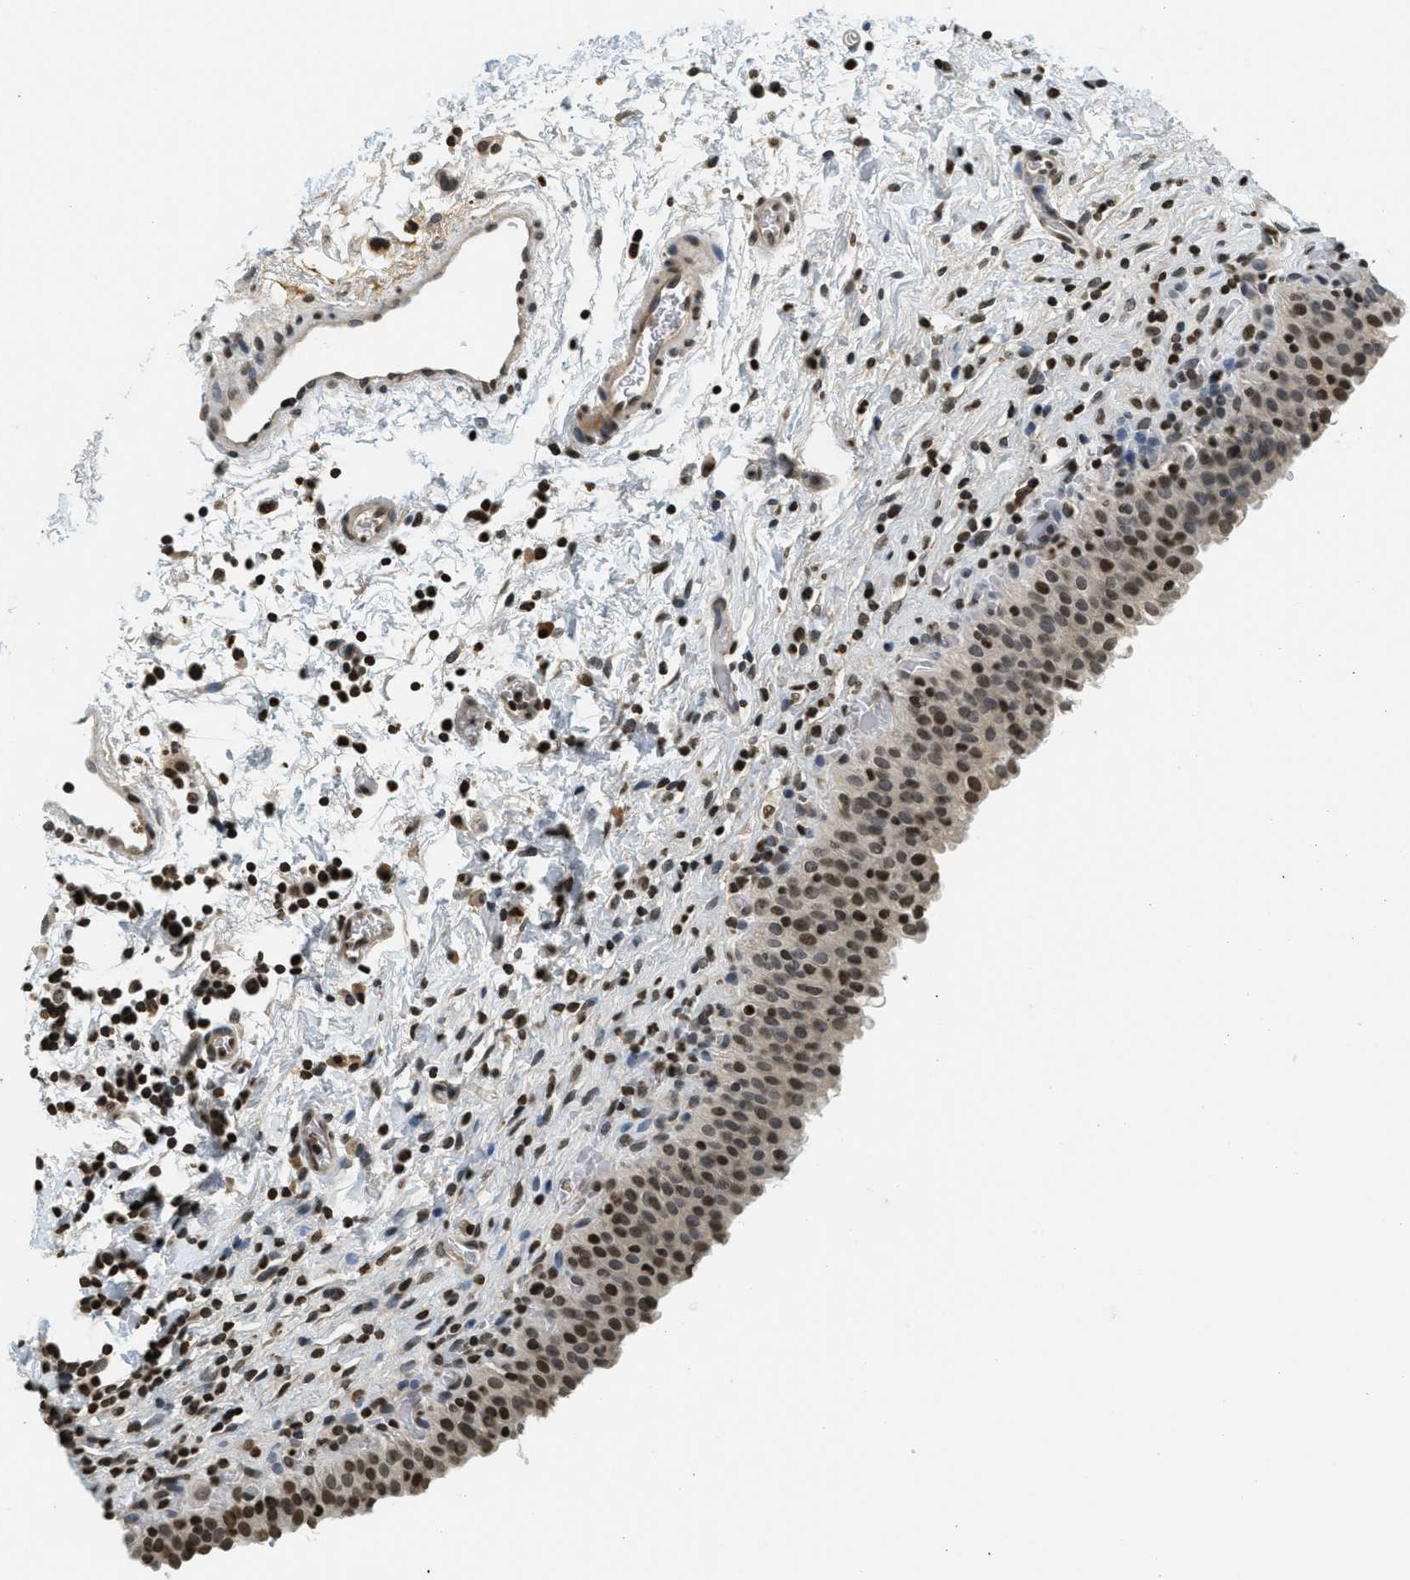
{"staining": {"intensity": "strong", "quantity": "25%-75%", "location": "nuclear"}, "tissue": "urinary bladder", "cell_type": "Urothelial cells", "image_type": "normal", "snomed": [{"axis": "morphology", "description": "Normal tissue, NOS"}, {"axis": "topography", "description": "Urinary bladder"}], "caption": "Protein expression analysis of unremarkable urinary bladder displays strong nuclear expression in approximately 25%-75% of urothelial cells.", "gene": "LDB2", "patient": {"sex": "male", "age": 51}}